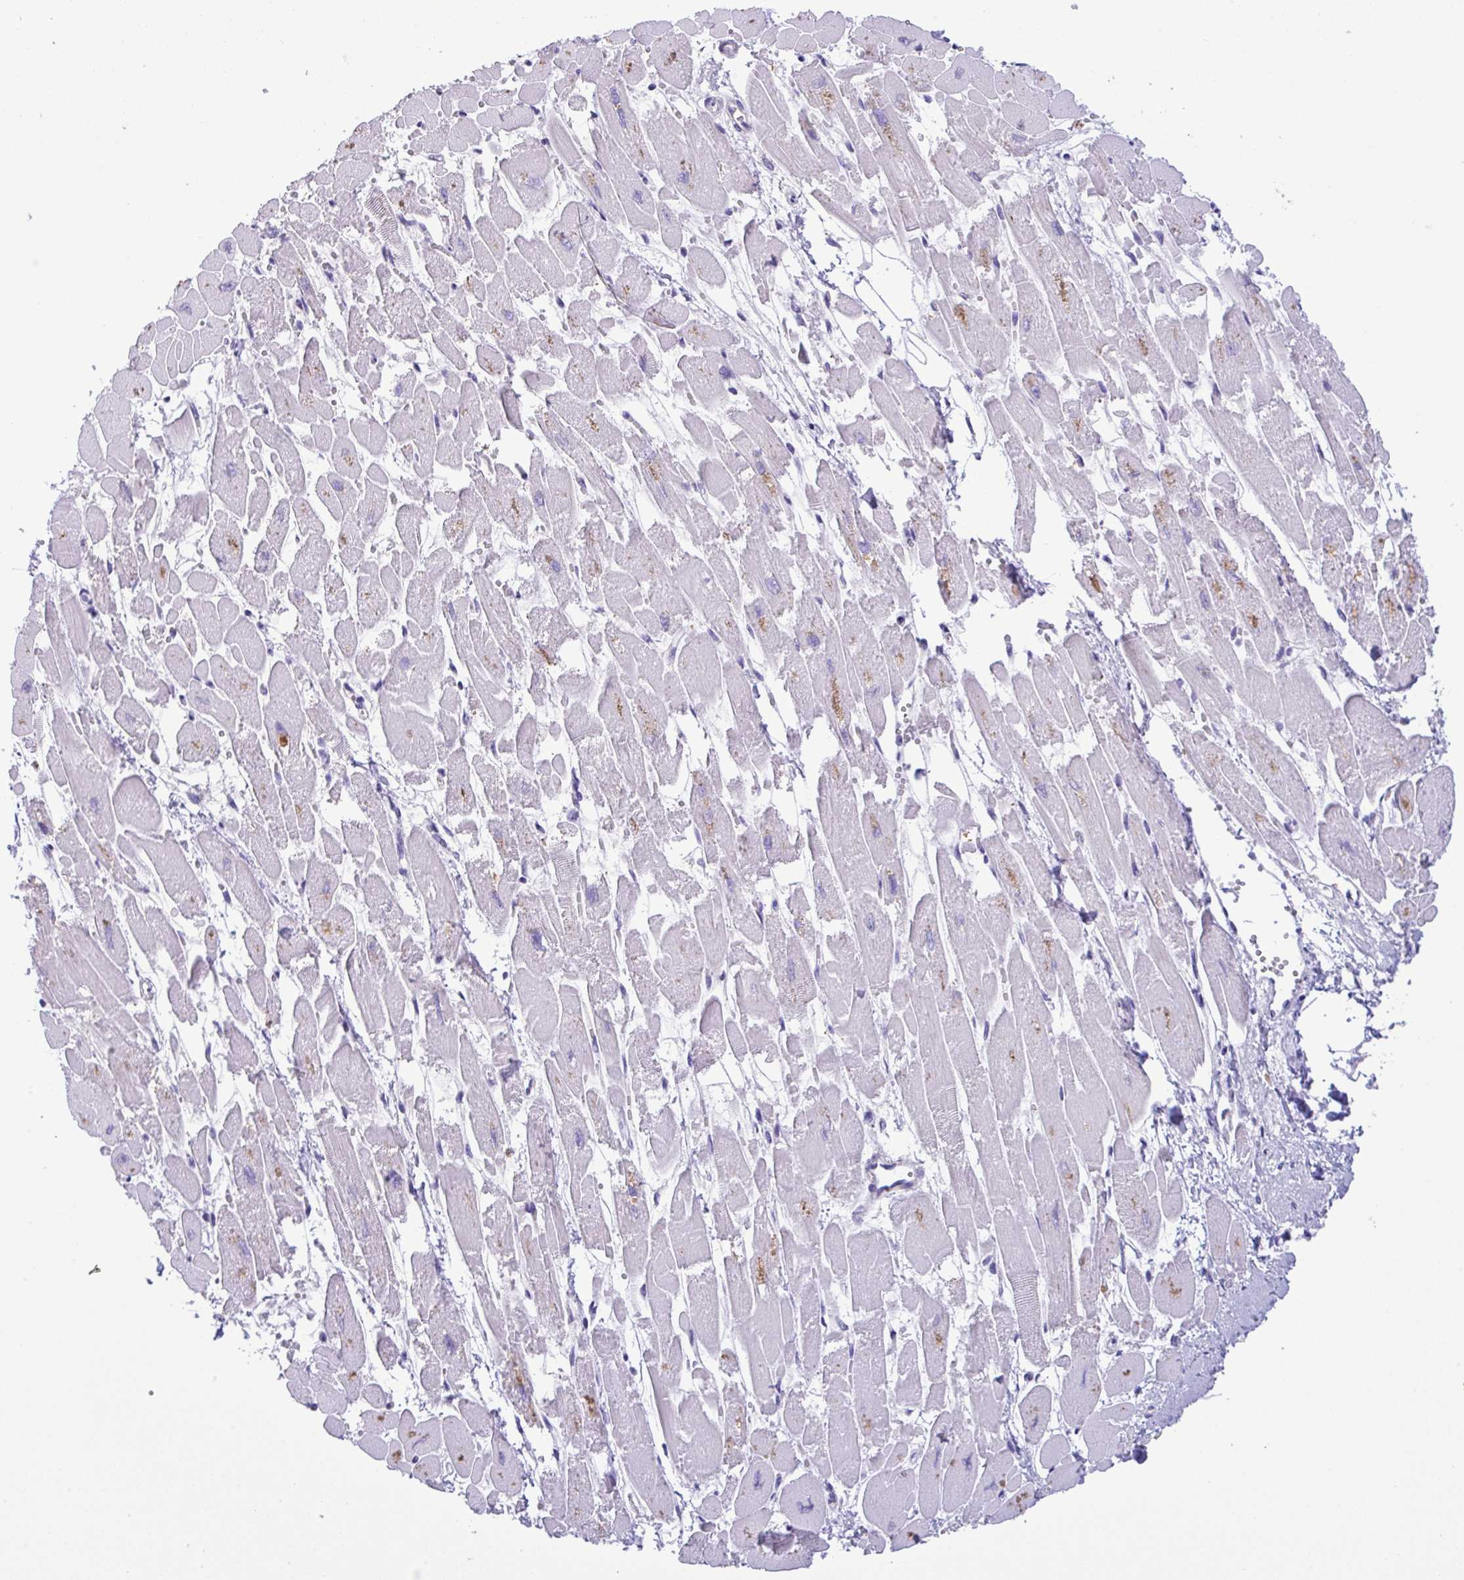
{"staining": {"intensity": "negative", "quantity": "none", "location": "none"}, "tissue": "heart muscle", "cell_type": "Cardiomyocytes", "image_type": "normal", "snomed": [{"axis": "morphology", "description": "Normal tissue, NOS"}, {"axis": "topography", "description": "Heart"}], "caption": "Immunohistochemical staining of benign human heart muscle demonstrates no significant expression in cardiomyocytes. (DAB IHC with hematoxylin counter stain).", "gene": "YBX2", "patient": {"sex": "female", "age": 52}}